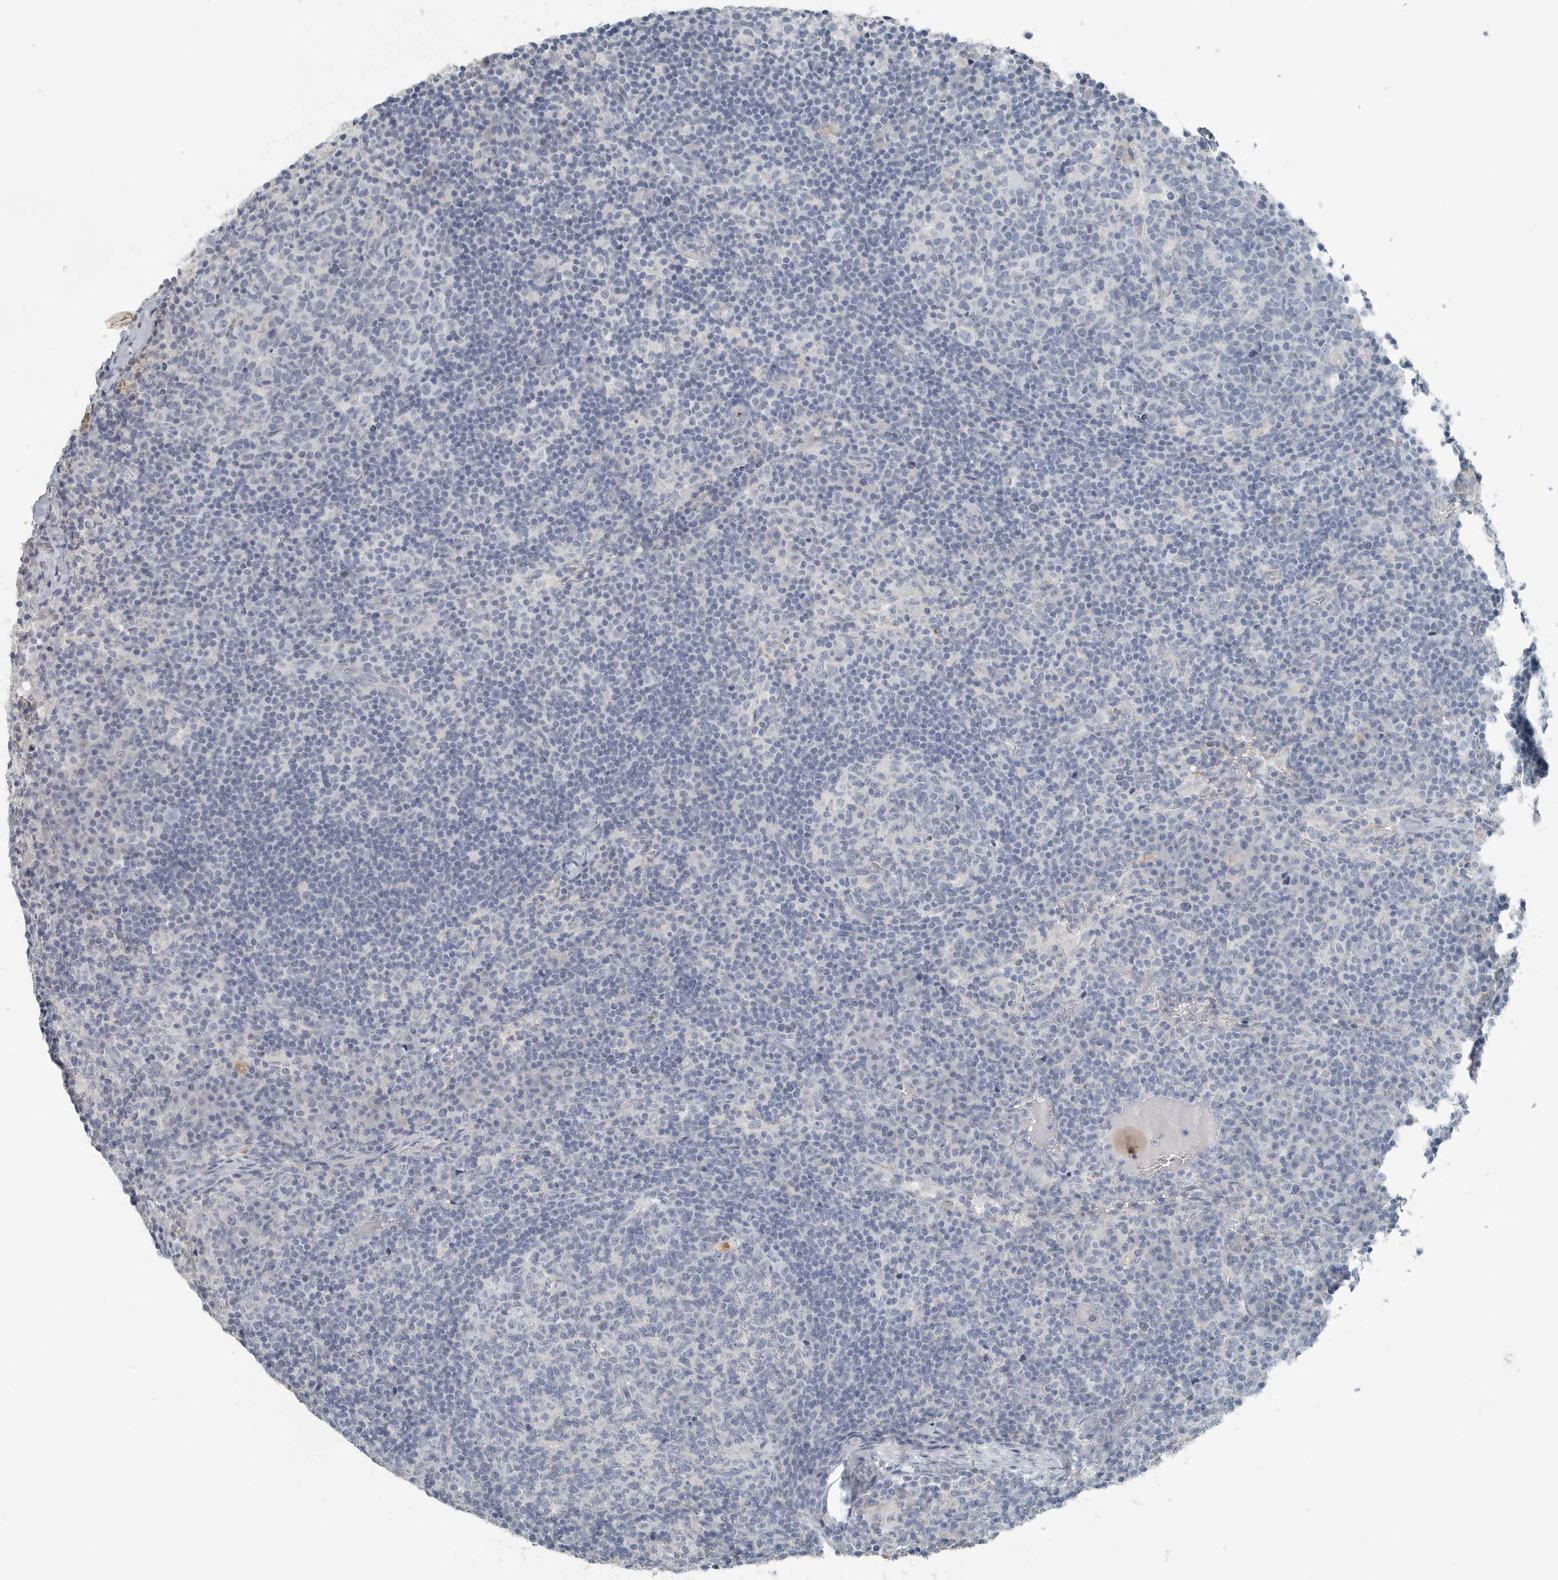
{"staining": {"intensity": "negative", "quantity": "none", "location": "none"}, "tissue": "lymph node", "cell_type": "Germinal center cells", "image_type": "normal", "snomed": [{"axis": "morphology", "description": "Normal tissue, NOS"}, {"axis": "morphology", "description": "Inflammation, NOS"}, {"axis": "topography", "description": "Lymph node"}], "caption": "A high-resolution image shows IHC staining of normal lymph node, which shows no significant expression in germinal center cells. Nuclei are stained in blue.", "gene": "SERPINB7", "patient": {"sex": "male", "age": 55}}